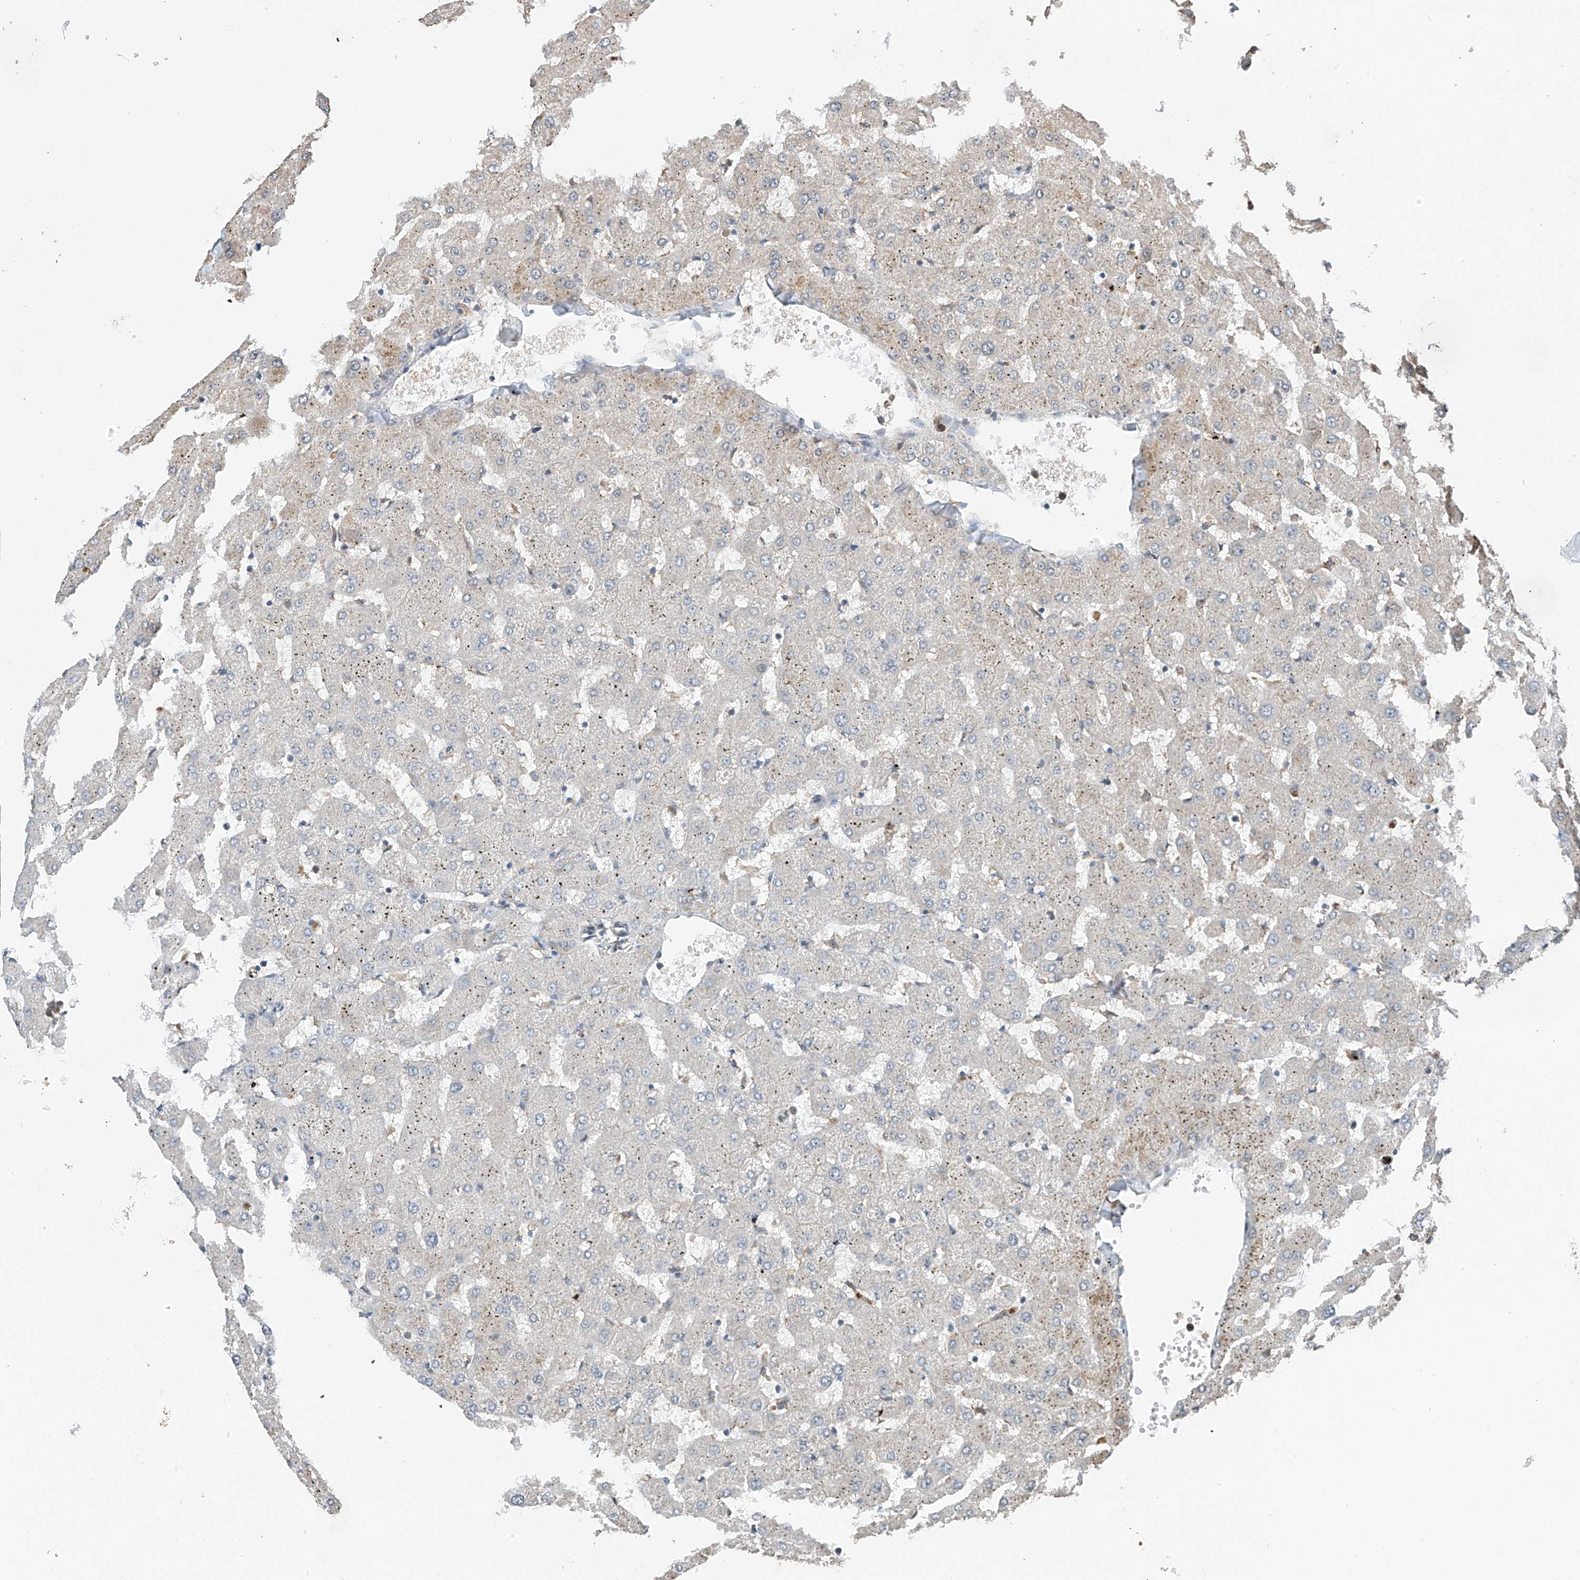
{"staining": {"intensity": "negative", "quantity": "none", "location": "none"}, "tissue": "liver", "cell_type": "Cholangiocytes", "image_type": "normal", "snomed": [{"axis": "morphology", "description": "Normal tissue, NOS"}, {"axis": "topography", "description": "Liver"}], "caption": "Cholangiocytes show no significant positivity in normal liver. (Brightfield microscopy of DAB (3,3'-diaminobenzidine) immunohistochemistry at high magnification).", "gene": "ZNF189", "patient": {"sex": "female", "age": 63}}